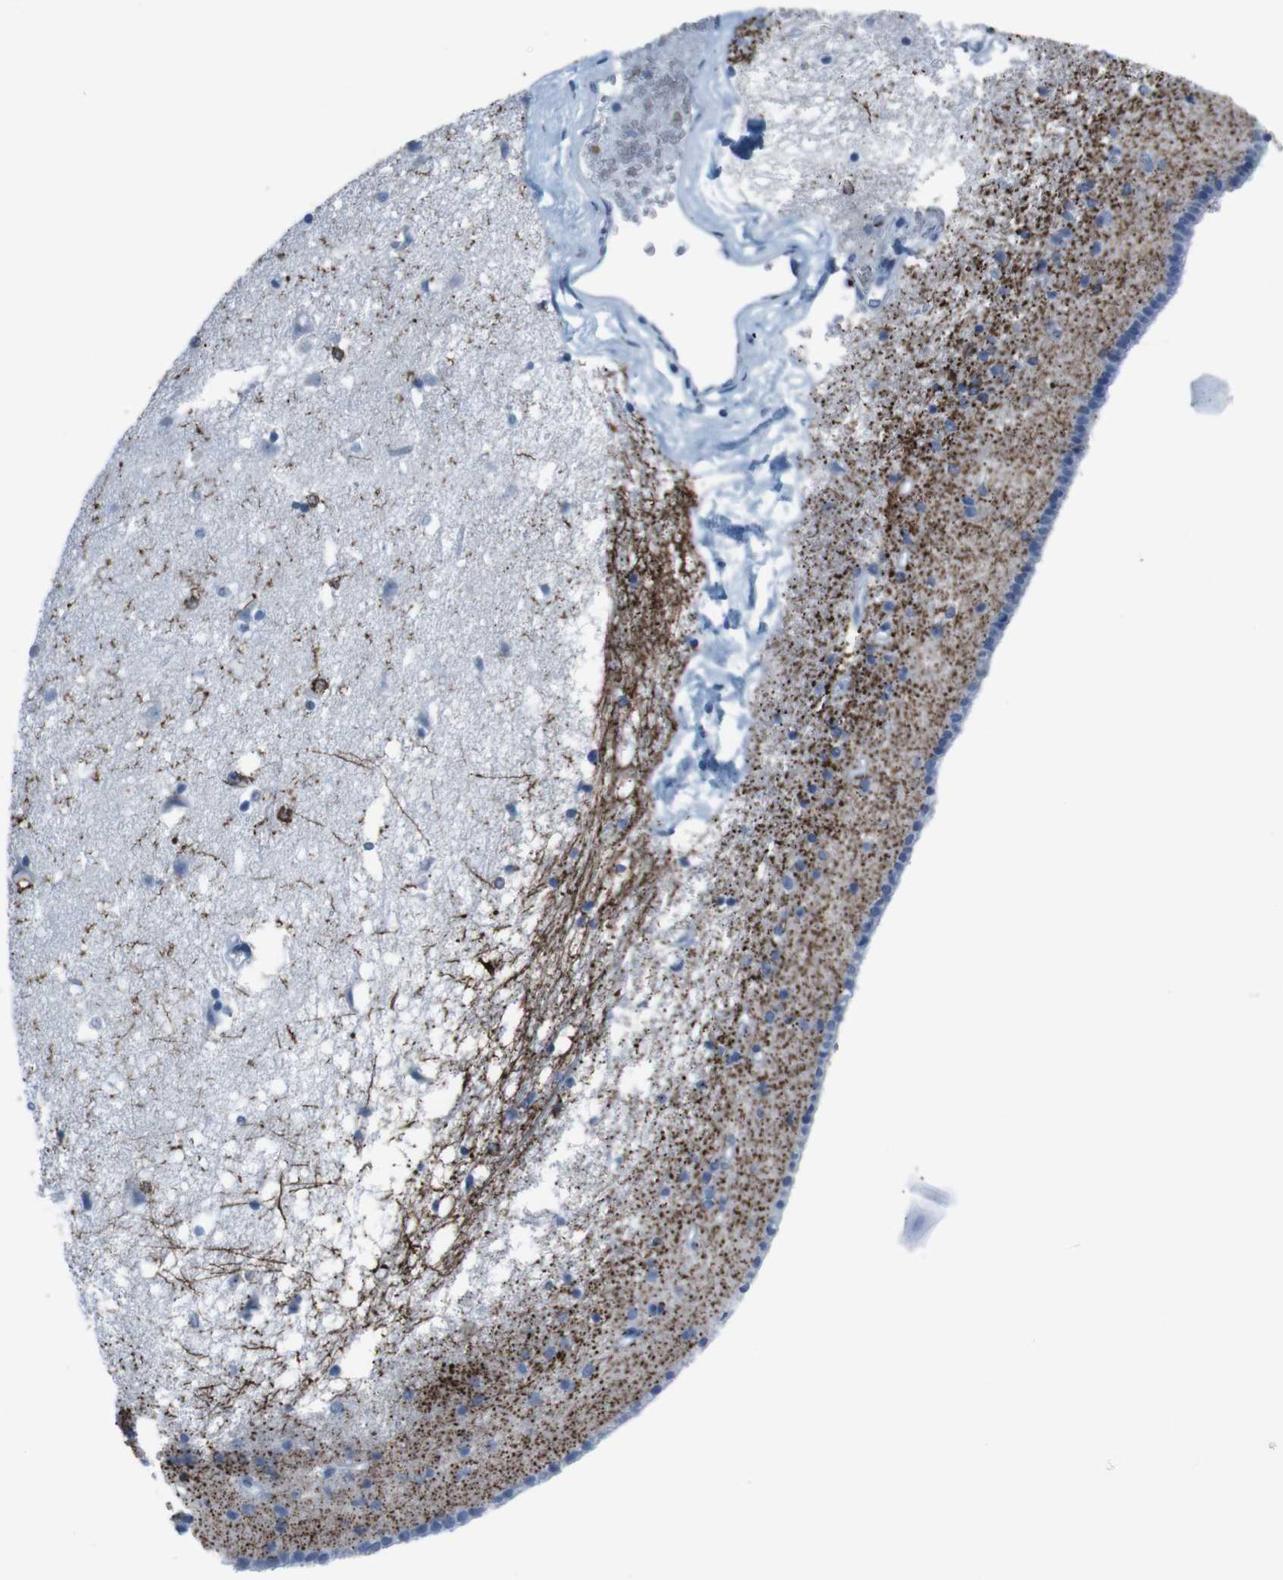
{"staining": {"intensity": "moderate", "quantity": "<25%", "location": "cytoplasmic/membranous"}, "tissue": "caudate", "cell_type": "Glial cells", "image_type": "normal", "snomed": [{"axis": "morphology", "description": "Normal tissue, NOS"}, {"axis": "topography", "description": "Lateral ventricle wall"}], "caption": "Immunohistochemical staining of normal caudate reveals low levels of moderate cytoplasmic/membranous staining in about <25% of glial cells. (Brightfield microscopy of DAB IHC at high magnification).", "gene": "ST6GAL1", "patient": {"sex": "male", "age": 45}}